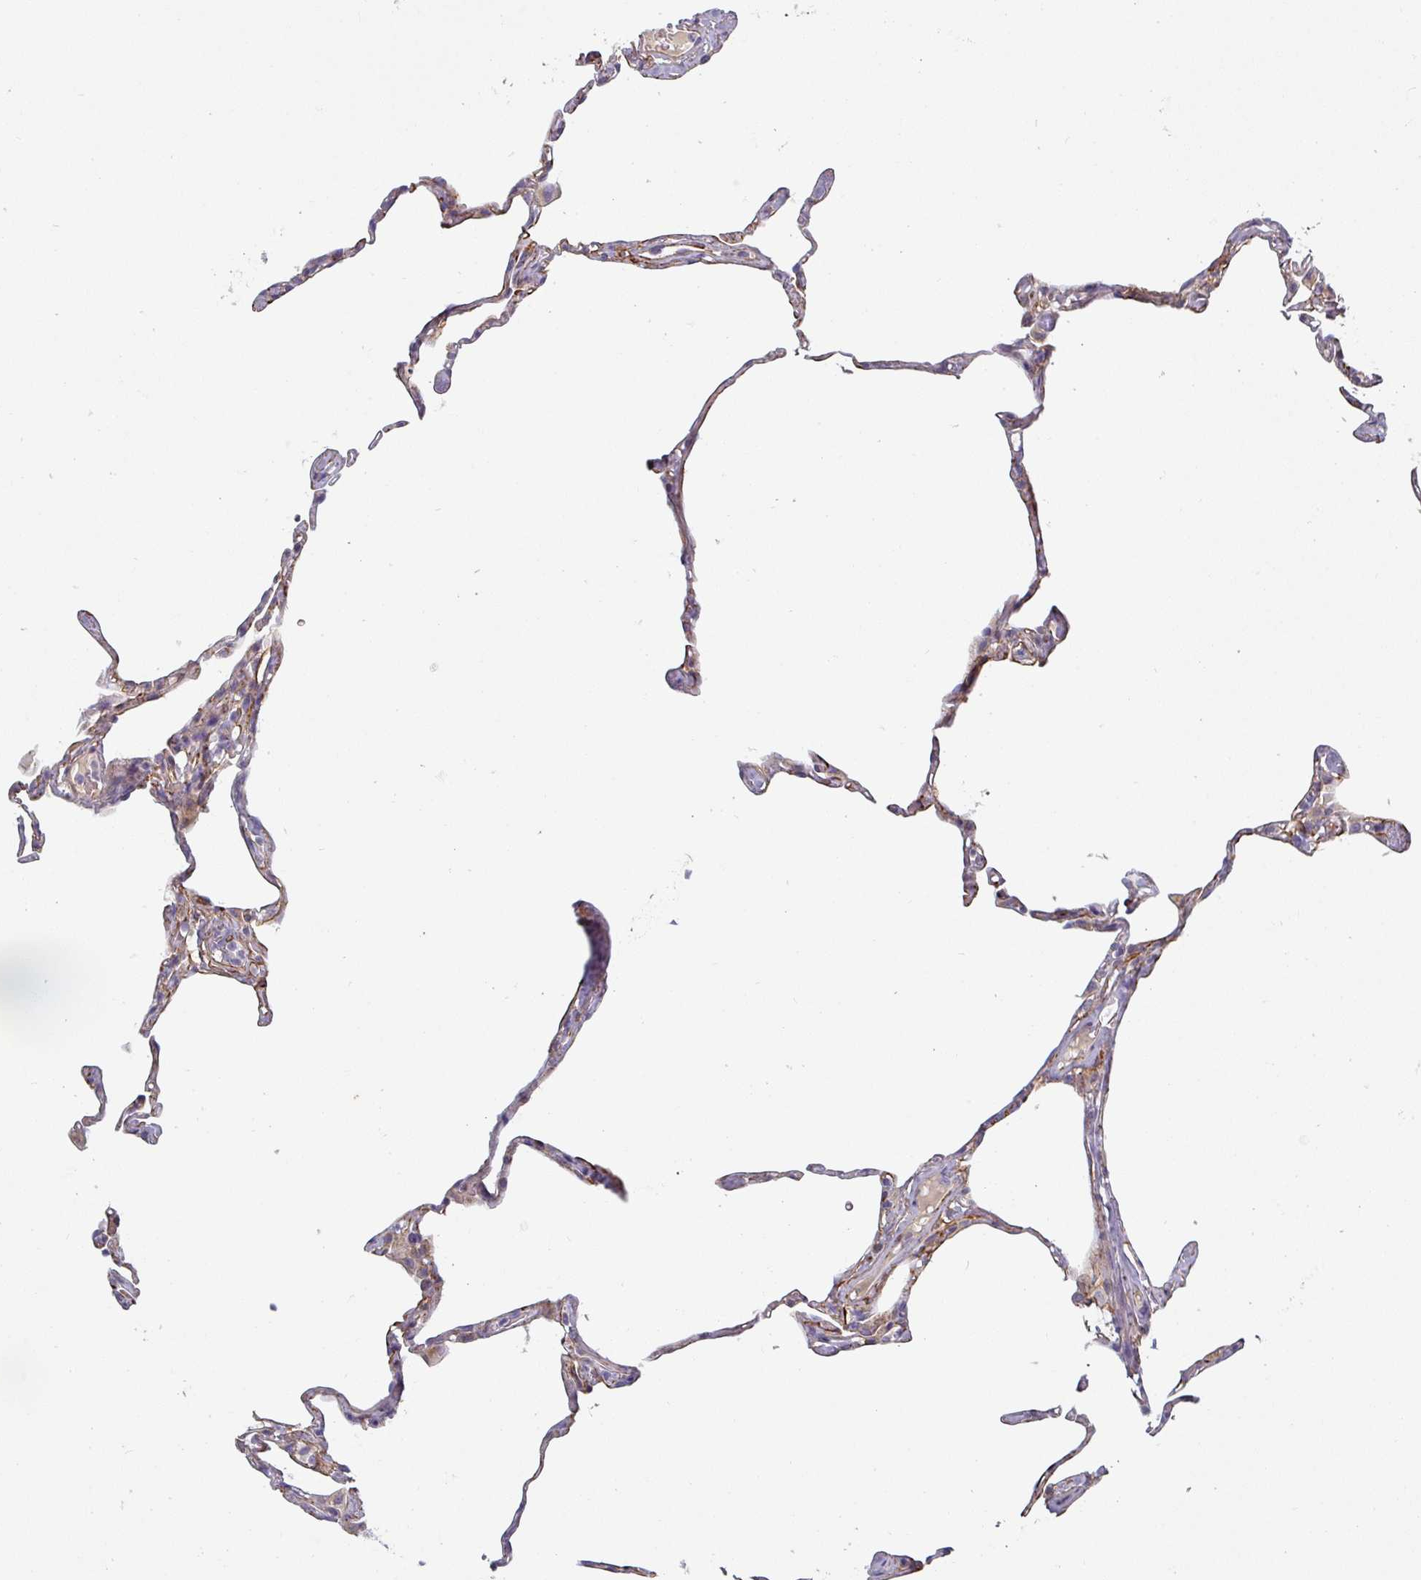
{"staining": {"intensity": "moderate", "quantity": "25%-75%", "location": "cytoplasmic/membranous"}, "tissue": "lung", "cell_type": "Alveolar cells", "image_type": "normal", "snomed": [{"axis": "morphology", "description": "Normal tissue, NOS"}, {"axis": "topography", "description": "Lung"}], "caption": "Moderate cytoplasmic/membranous expression is present in about 25%-75% of alveolar cells in benign lung. Using DAB (3,3'-diaminobenzidine) (brown) and hematoxylin (blue) stains, captured at high magnification using brightfield microscopy.", "gene": "PRODH2", "patient": {"sex": "male", "age": 65}}